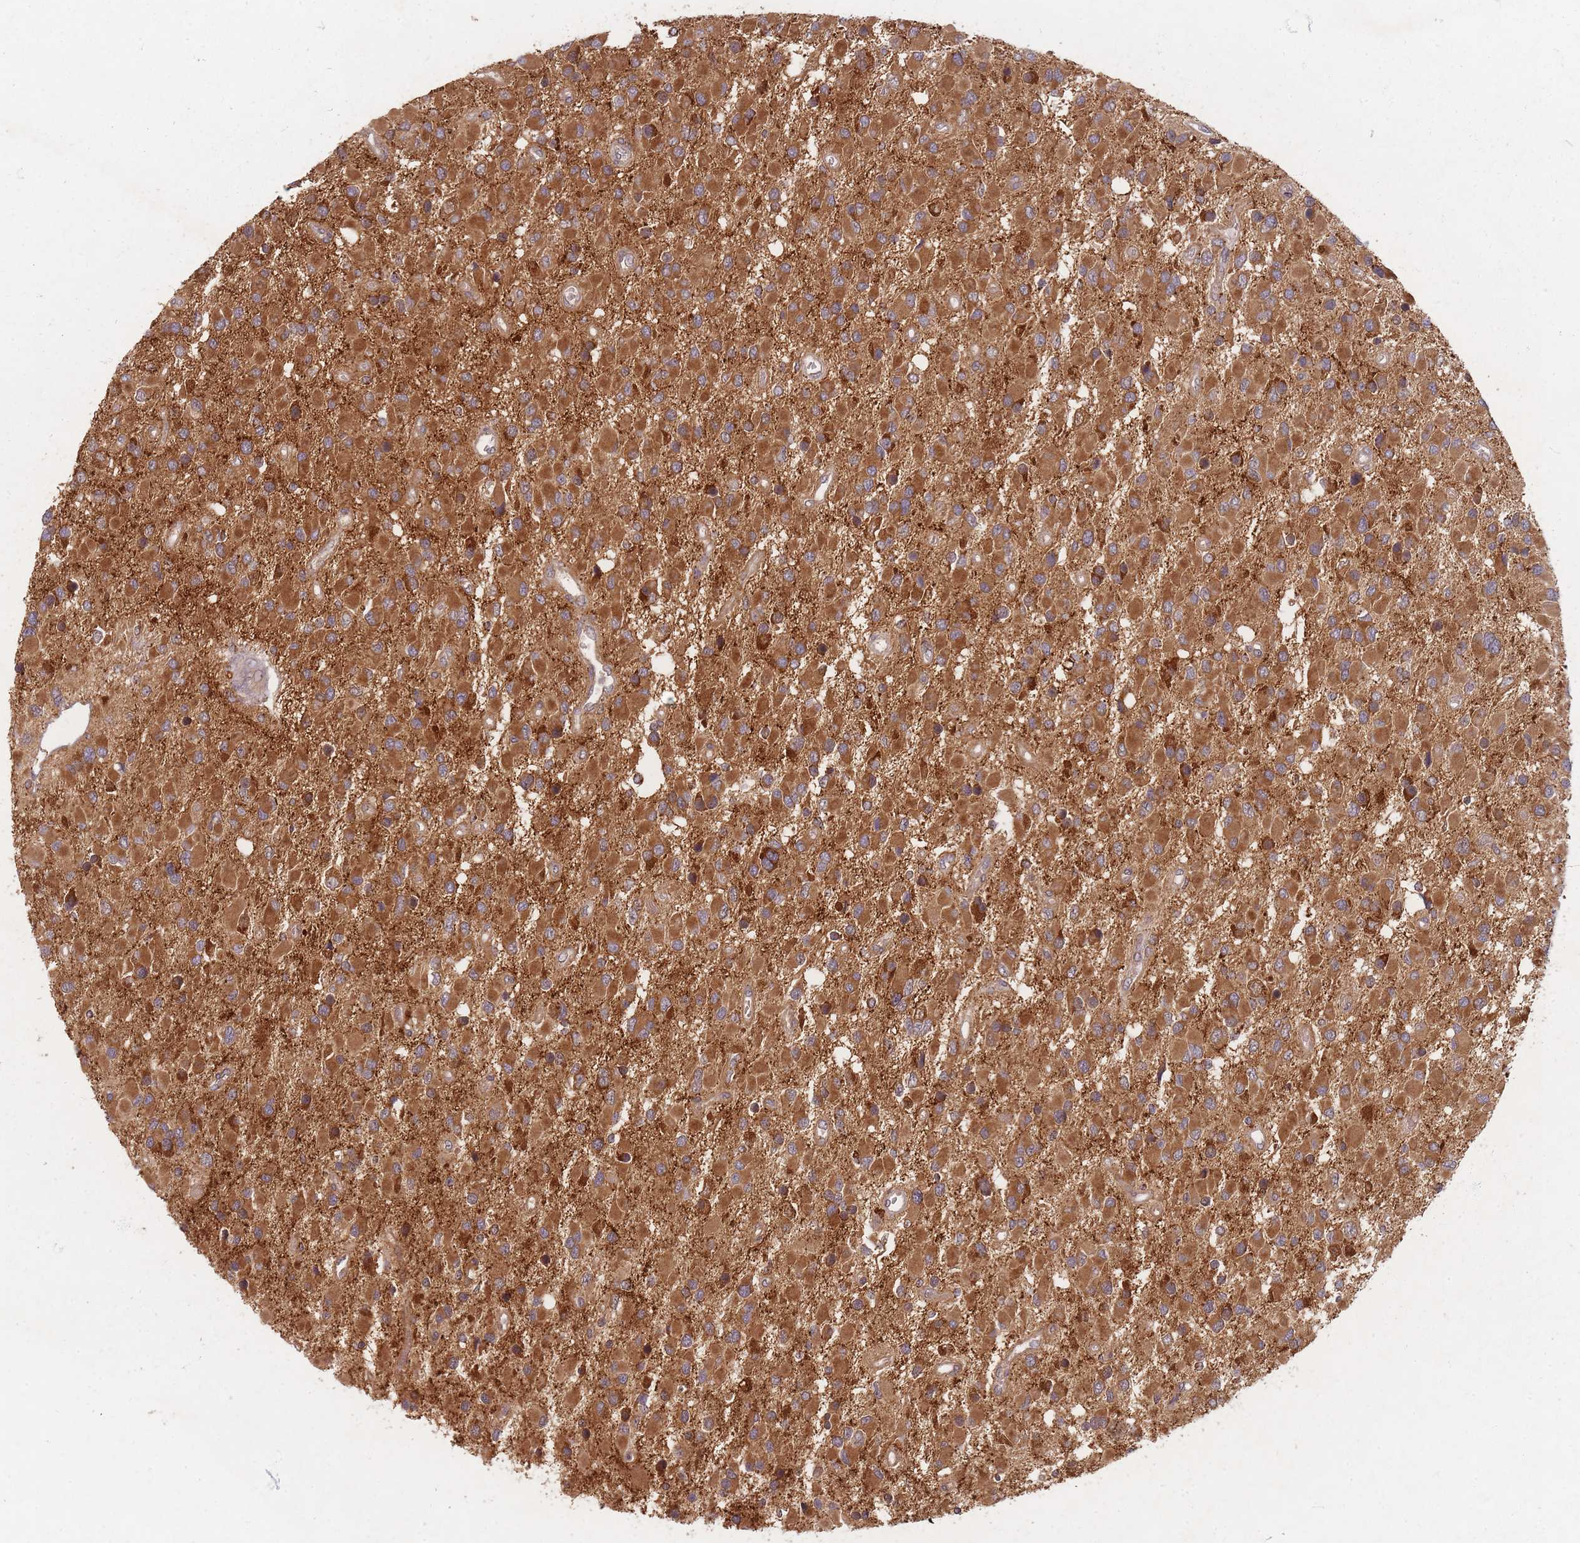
{"staining": {"intensity": "moderate", "quantity": ">75%", "location": "cytoplasmic/membranous"}, "tissue": "glioma", "cell_type": "Tumor cells", "image_type": "cancer", "snomed": [{"axis": "morphology", "description": "Glioma, malignant, High grade"}, {"axis": "topography", "description": "Brain"}], "caption": "Approximately >75% of tumor cells in human glioma display moderate cytoplasmic/membranous protein positivity as visualized by brown immunohistochemical staining.", "gene": "RADX", "patient": {"sex": "male", "age": 53}}